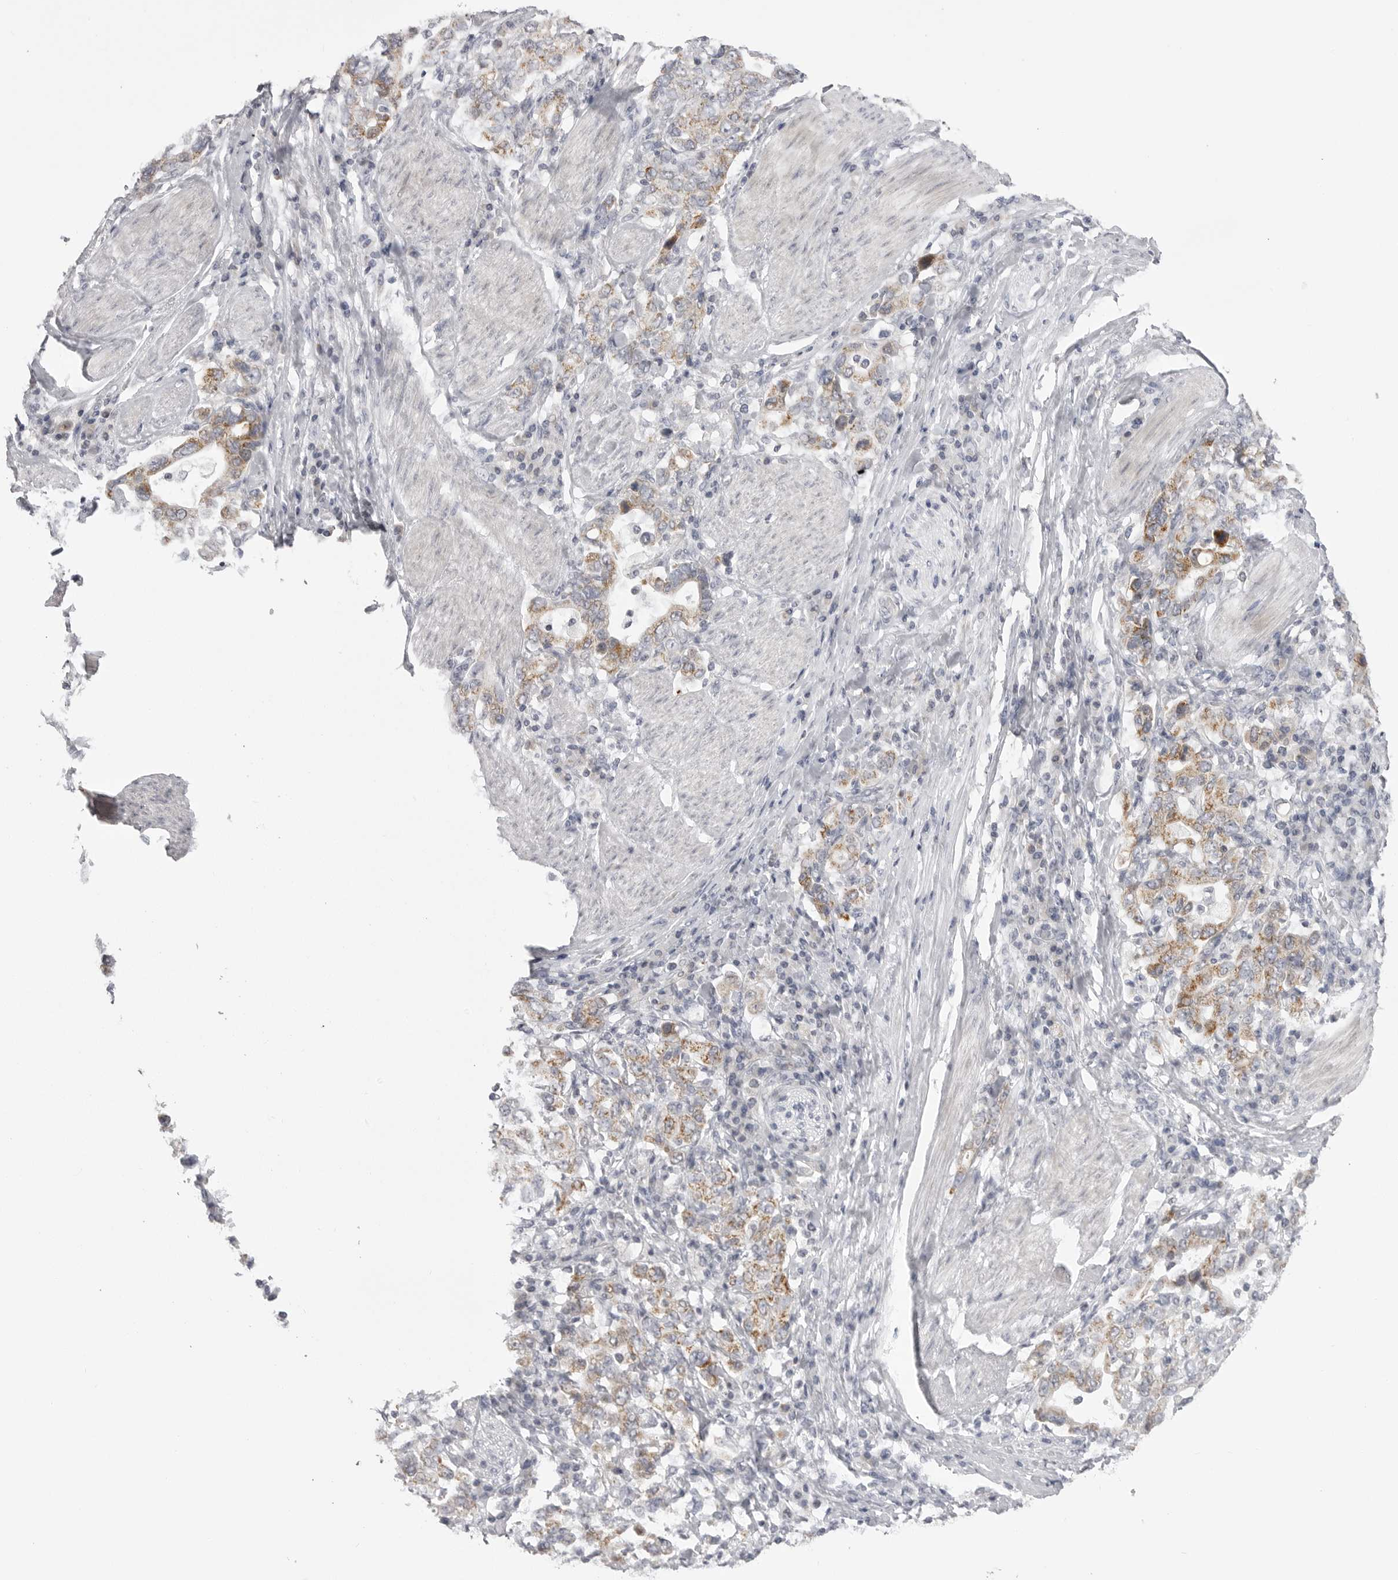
{"staining": {"intensity": "moderate", "quantity": ">75%", "location": "cytoplasmic/membranous"}, "tissue": "stomach cancer", "cell_type": "Tumor cells", "image_type": "cancer", "snomed": [{"axis": "morphology", "description": "Adenocarcinoma, NOS"}, {"axis": "topography", "description": "Stomach, upper"}], "caption": "A brown stain shows moderate cytoplasmic/membranous staining of a protein in adenocarcinoma (stomach) tumor cells.", "gene": "TUFM", "patient": {"sex": "male", "age": 62}}